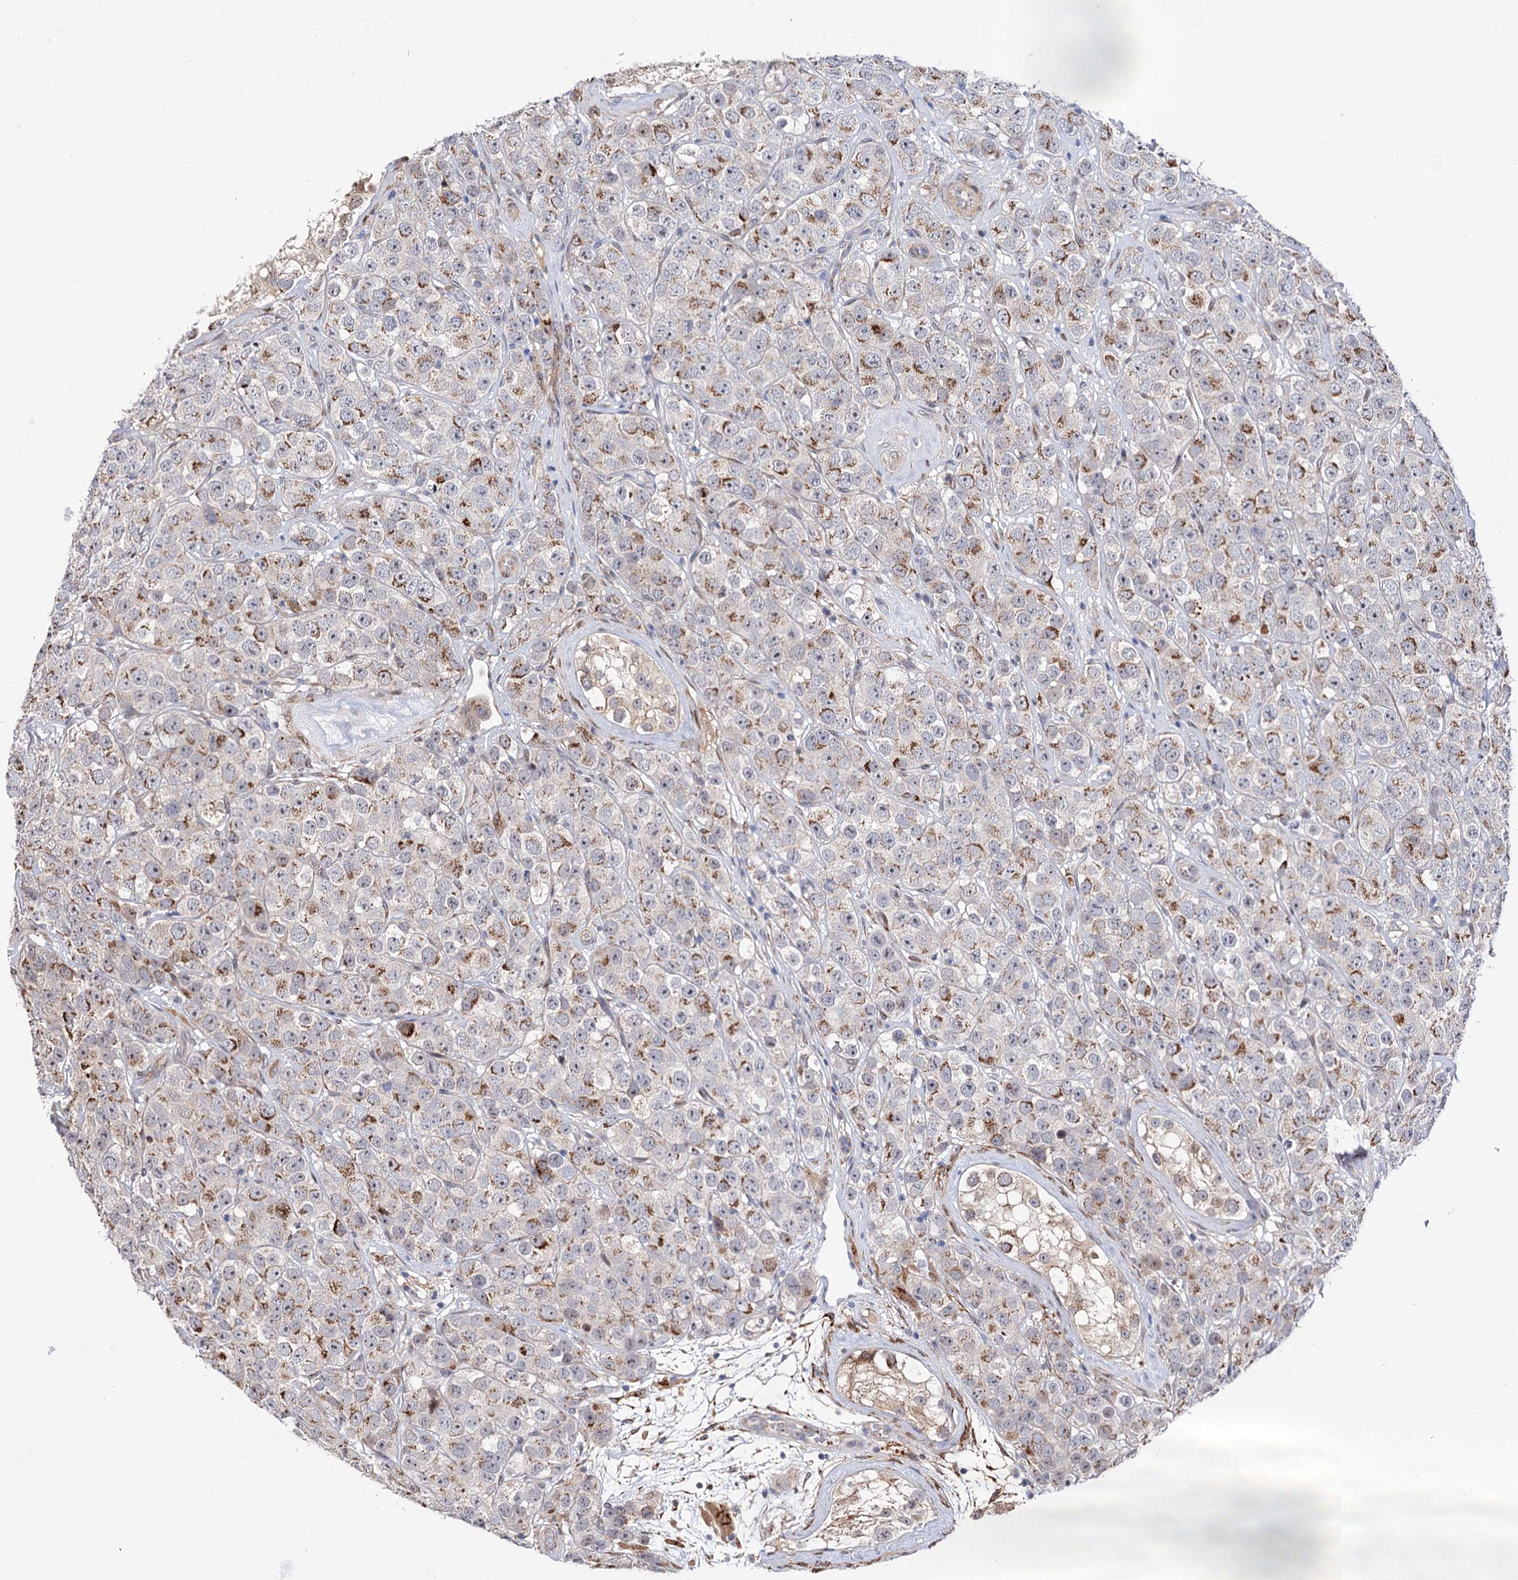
{"staining": {"intensity": "moderate", "quantity": "25%-75%", "location": "cytoplasmic/membranous"}, "tissue": "testis cancer", "cell_type": "Tumor cells", "image_type": "cancer", "snomed": [{"axis": "morphology", "description": "Seminoma, NOS"}, {"axis": "topography", "description": "Testis"}], "caption": "A medium amount of moderate cytoplasmic/membranous expression is appreciated in about 25%-75% of tumor cells in testis cancer tissue. (IHC, brightfield microscopy, high magnification).", "gene": "C11orf96", "patient": {"sex": "male", "age": 28}}